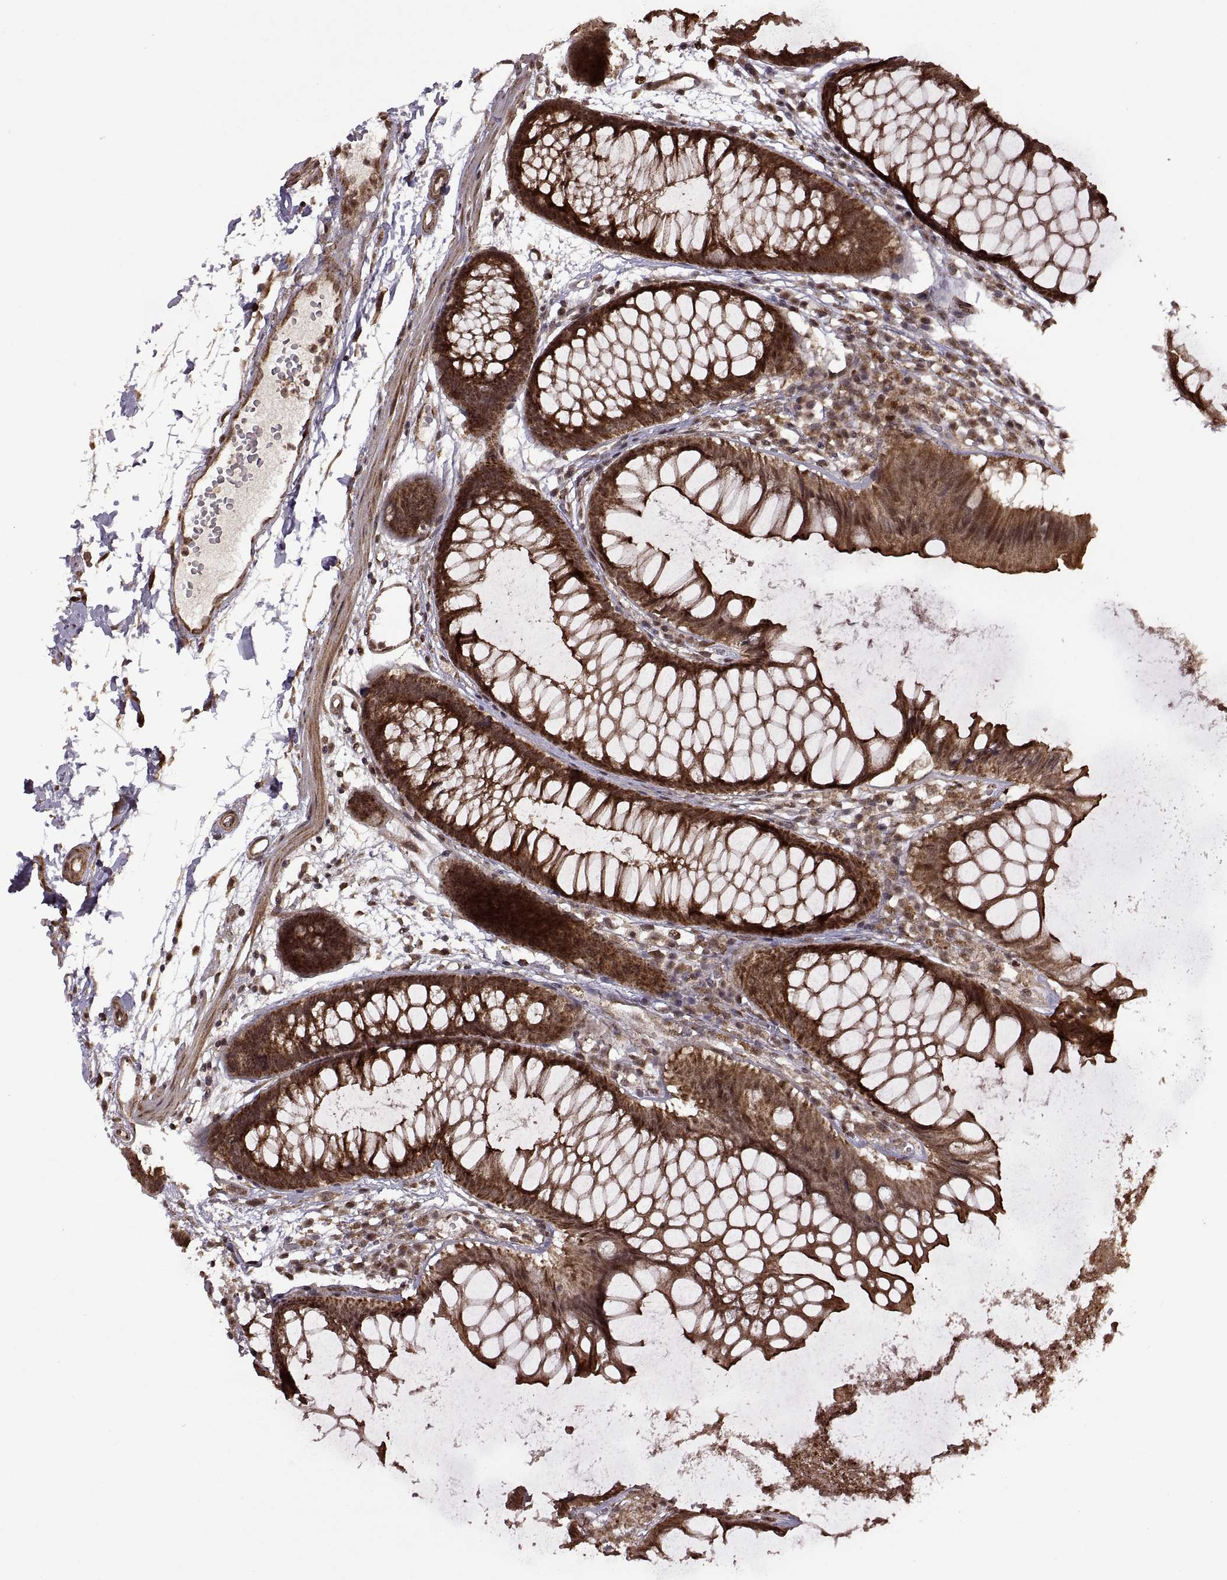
{"staining": {"intensity": "moderate", "quantity": ">75%", "location": "cytoplasmic/membranous"}, "tissue": "colon", "cell_type": "Endothelial cells", "image_type": "normal", "snomed": [{"axis": "morphology", "description": "Normal tissue, NOS"}, {"axis": "morphology", "description": "Adenocarcinoma, NOS"}, {"axis": "topography", "description": "Colon"}], "caption": "IHC staining of normal colon, which demonstrates medium levels of moderate cytoplasmic/membranous positivity in about >75% of endothelial cells indicating moderate cytoplasmic/membranous protein positivity. The staining was performed using DAB (brown) for protein detection and nuclei were counterstained in hematoxylin (blue).", "gene": "PTOV1", "patient": {"sex": "male", "age": 65}}